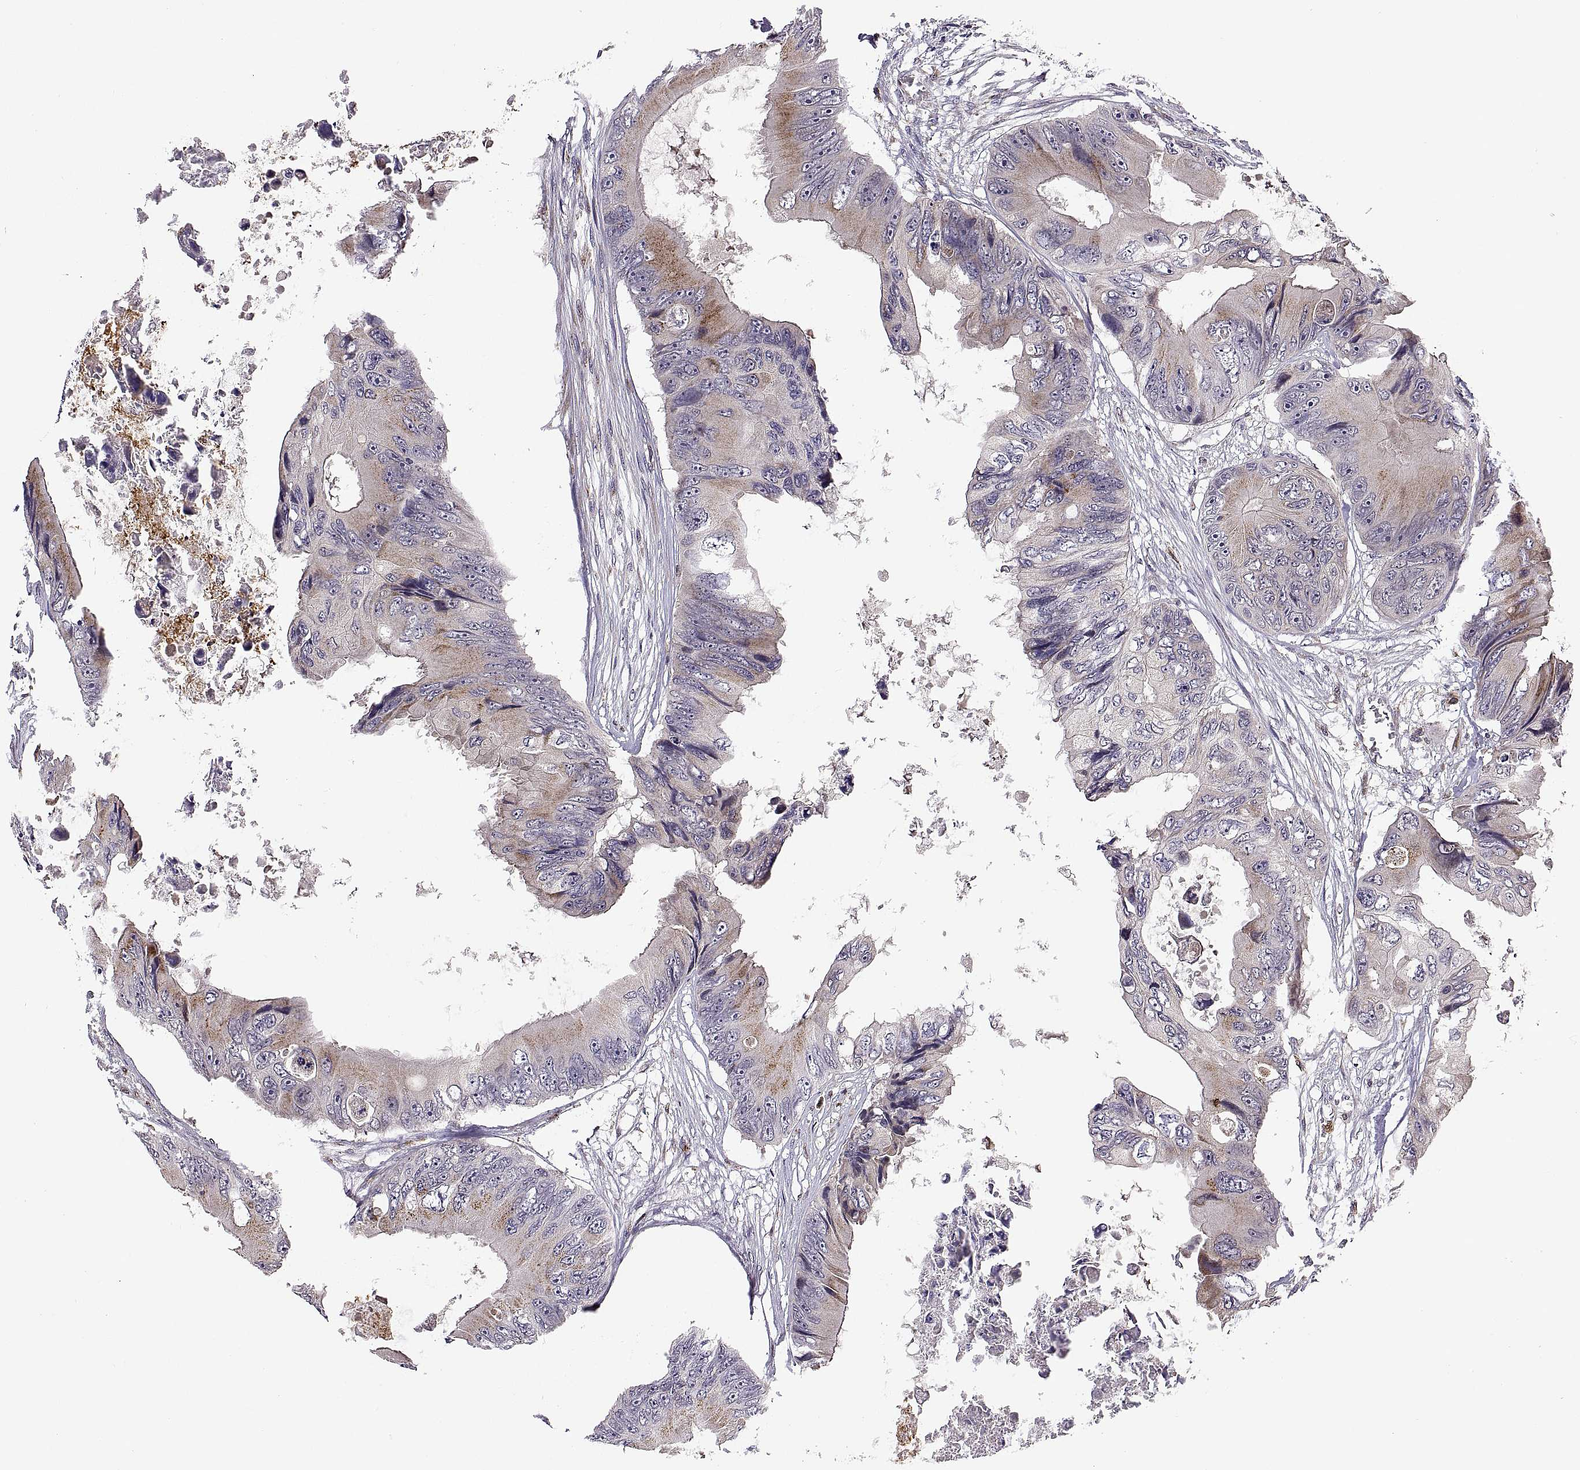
{"staining": {"intensity": "moderate", "quantity": "25%-75%", "location": "cytoplasmic/membranous"}, "tissue": "colorectal cancer", "cell_type": "Tumor cells", "image_type": "cancer", "snomed": [{"axis": "morphology", "description": "Adenocarcinoma, NOS"}, {"axis": "topography", "description": "Rectum"}], "caption": "High-power microscopy captured an IHC histopathology image of colorectal adenocarcinoma, revealing moderate cytoplasmic/membranous staining in approximately 25%-75% of tumor cells. (brown staining indicates protein expression, while blue staining denotes nuclei).", "gene": "ACAP1", "patient": {"sex": "male", "age": 63}}